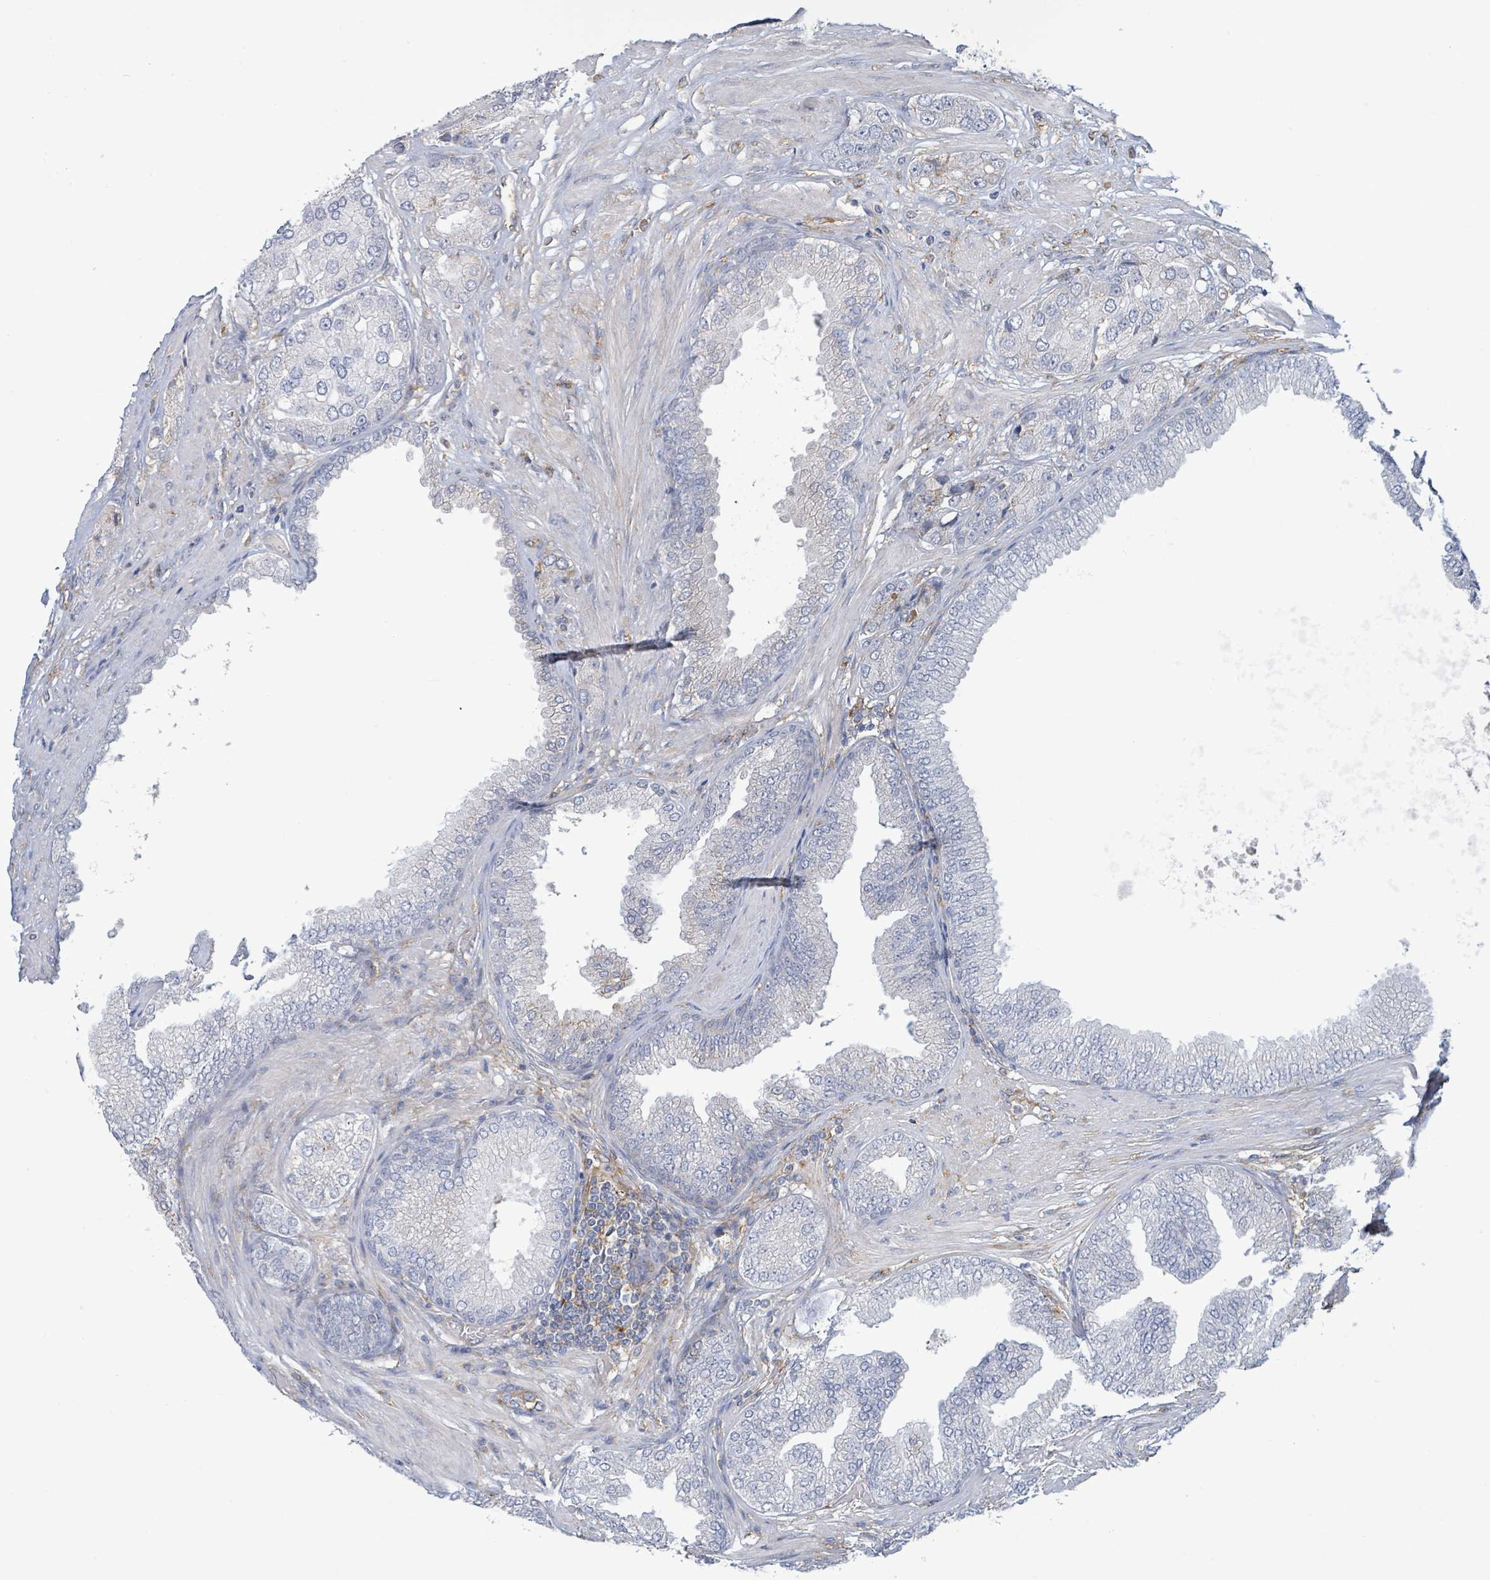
{"staining": {"intensity": "negative", "quantity": "none", "location": "none"}, "tissue": "prostate cancer", "cell_type": "Tumor cells", "image_type": "cancer", "snomed": [{"axis": "morphology", "description": "Adenocarcinoma, High grade"}, {"axis": "topography", "description": "Prostate"}], "caption": "A high-resolution histopathology image shows immunohistochemistry staining of prostate adenocarcinoma (high-grade), which demonstrates no significant staining in tumor cells.", "gene": "EGFL7", "patient": {"sex": "male", "age": 71}}